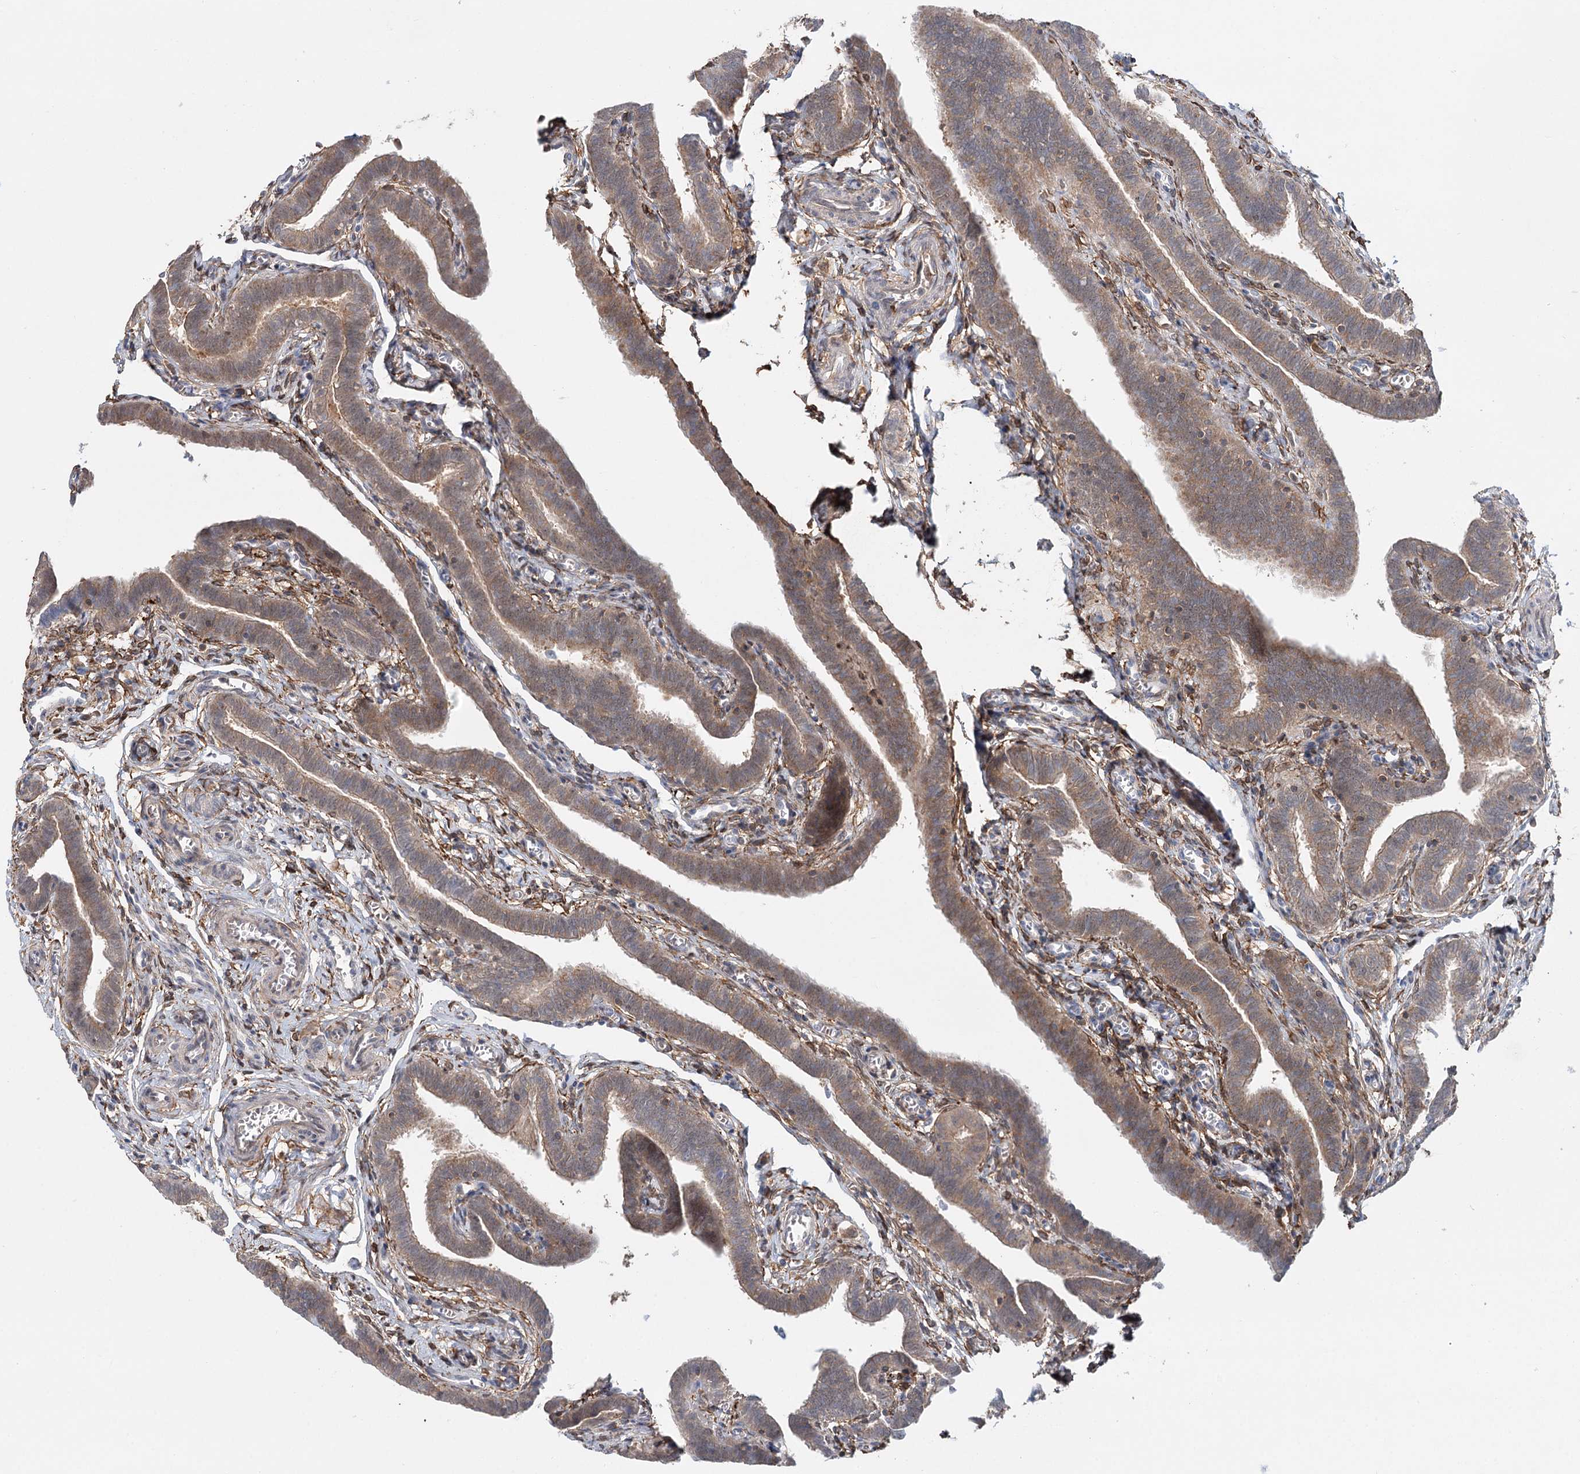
{"staining": {"intensity": "moderate", "quantity": ">75%", "location": "cytoplasmic/membranous"}, "tissue": "fallopian tube", "cell_type": "Glandular cells", "image_type": "normal", "snomed": [{"axis": "morphology", "description": "Normal tissue, NOS"}, {"axis": "topography", "description": "Fallopian tube"}], "caption": "Benign fallopian tube shows moderate cytoplasmic/membranous staining in approximately >75% of glandular cells.", "gene": "WDR44", "patient": {"sex": "female", "age": 36}}